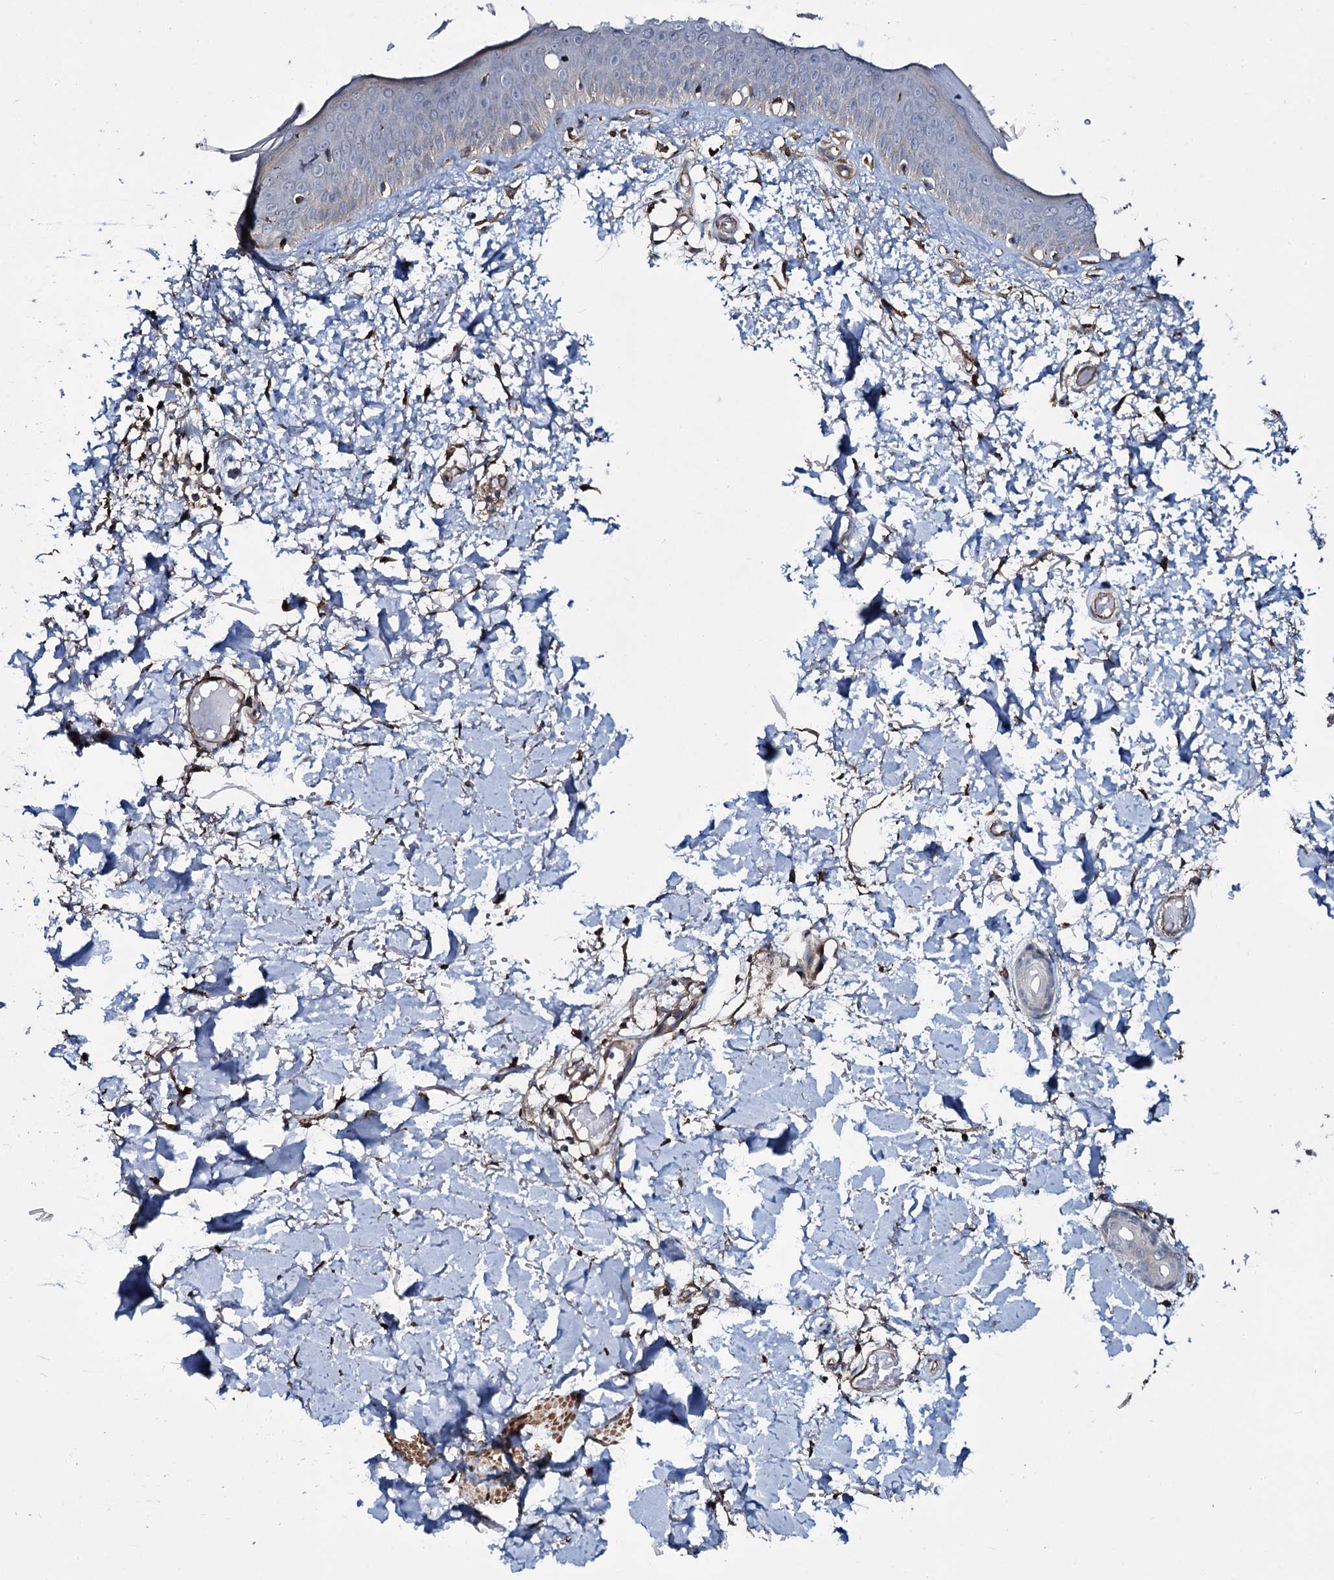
{"staining": {"intensity": "moderate", "quantity": ">75%", "location": "cytoplasmic/membranous"}, "tissue": "skin", "cell_type": "Fibroblasts", "image_type": "normal", "snomed": [{"axis": "morphology", "description": "Normal tissue, NOS"}, {"axis": "topography", "description": "Skin"}], "caption": "DAB (3,3'-diaminobenzidine) immunohistochemical staining of benign human skin demonstrates moderate cytoplasmic/membranous protein expression in about >75% of fibroblasts.", "gene": "WIPF3", "patient": {"sex": "male", "age": 62}}